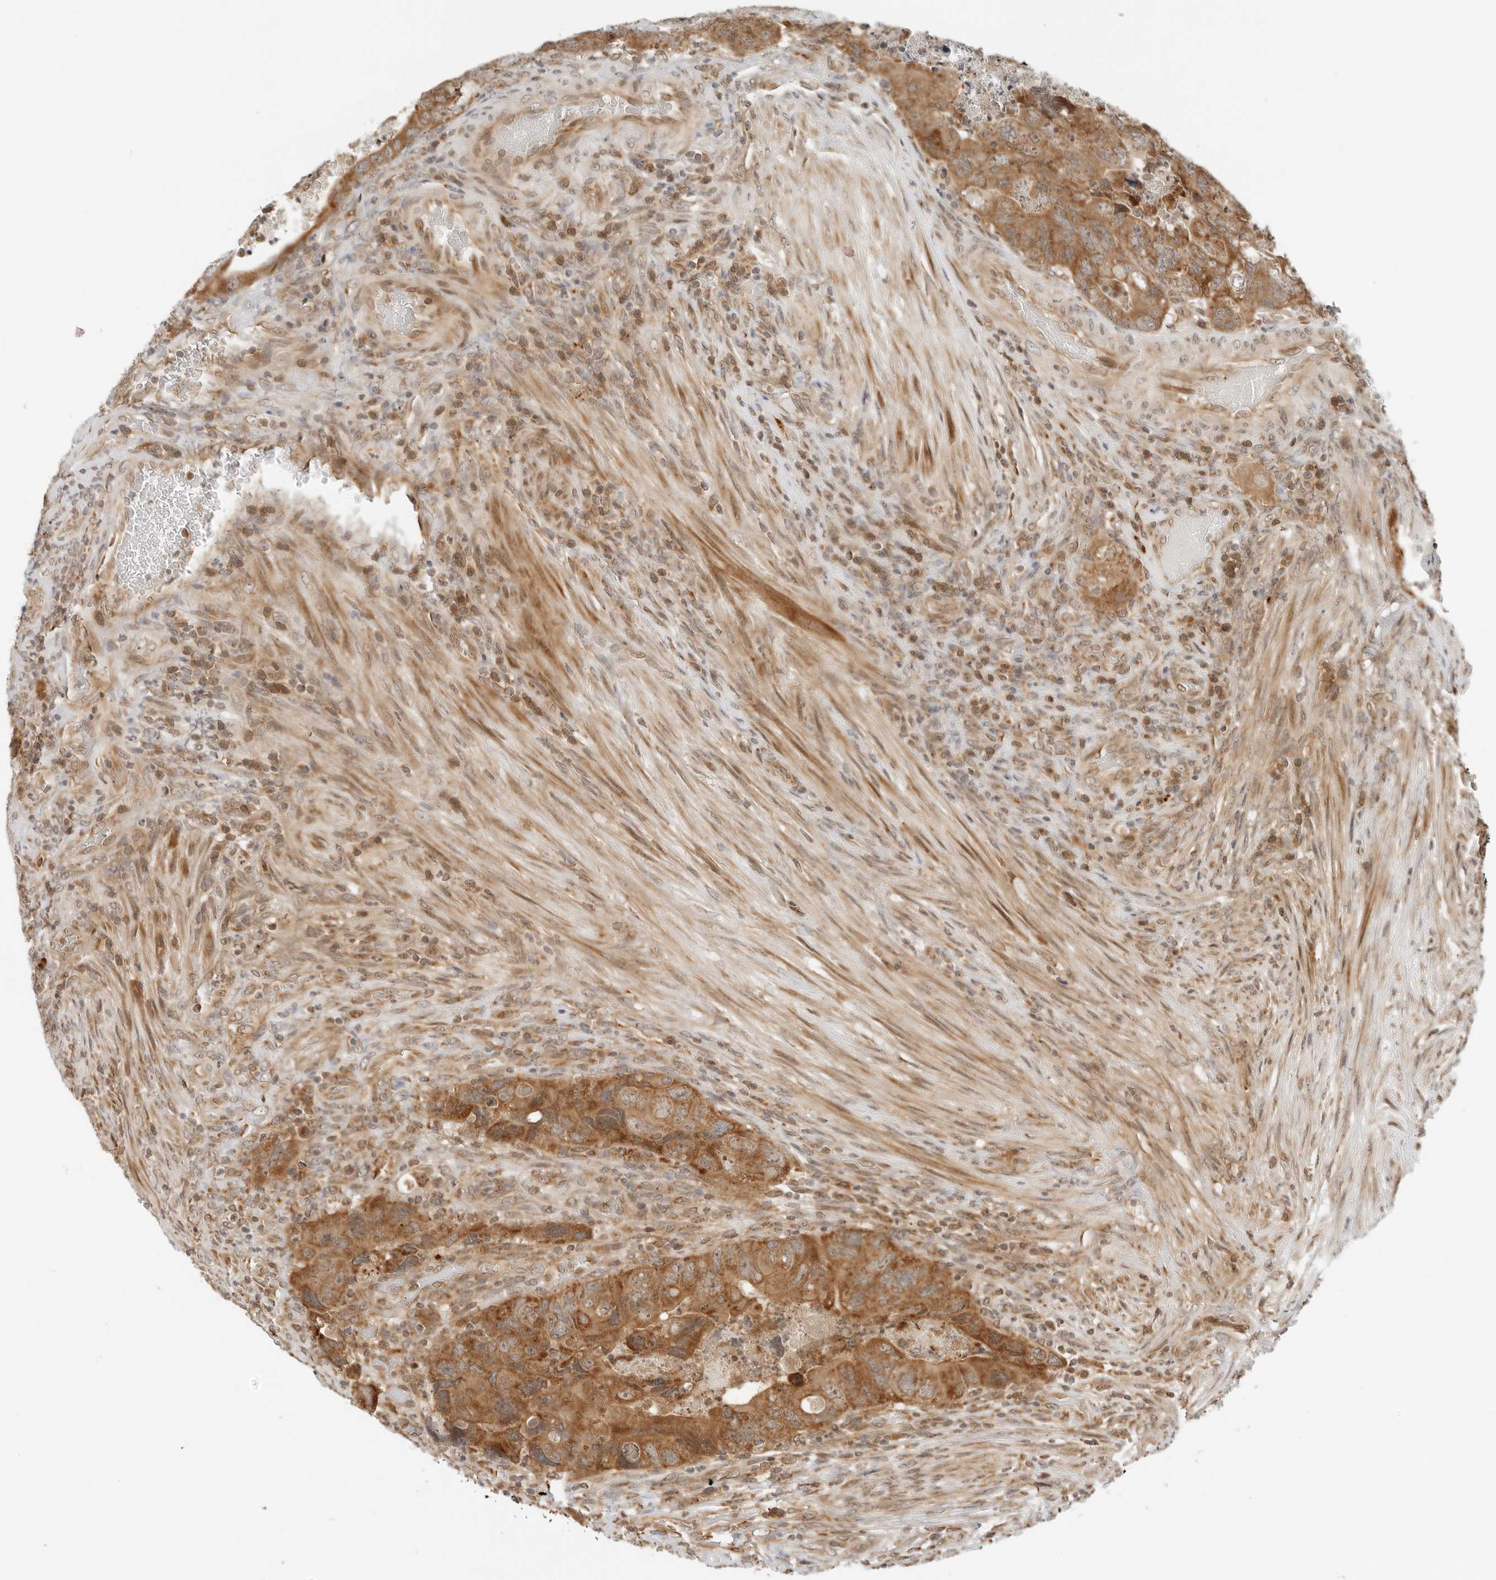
{"staining": {"intensity": "moderate", "quantity": ">75%", "location": "cytoplasmic/membranous"}, "tissue": "colorectal cancer", "cell_type": "Tumor cells", "image_type": "cancer", "snomed": [{"axis": "morphology", "description": "Adenocarcinoma, NOS"}, {"axis": "topography", "description": "Rectum"}], "caption": "Protein positivity by IHC shows moderate cytoplasmic/membranous staining in approximately >75% of tumor cells in colorectal adenocarcinoma.", "gene": "RC3H1", "patient": {"sex": "male", "age": 63}}